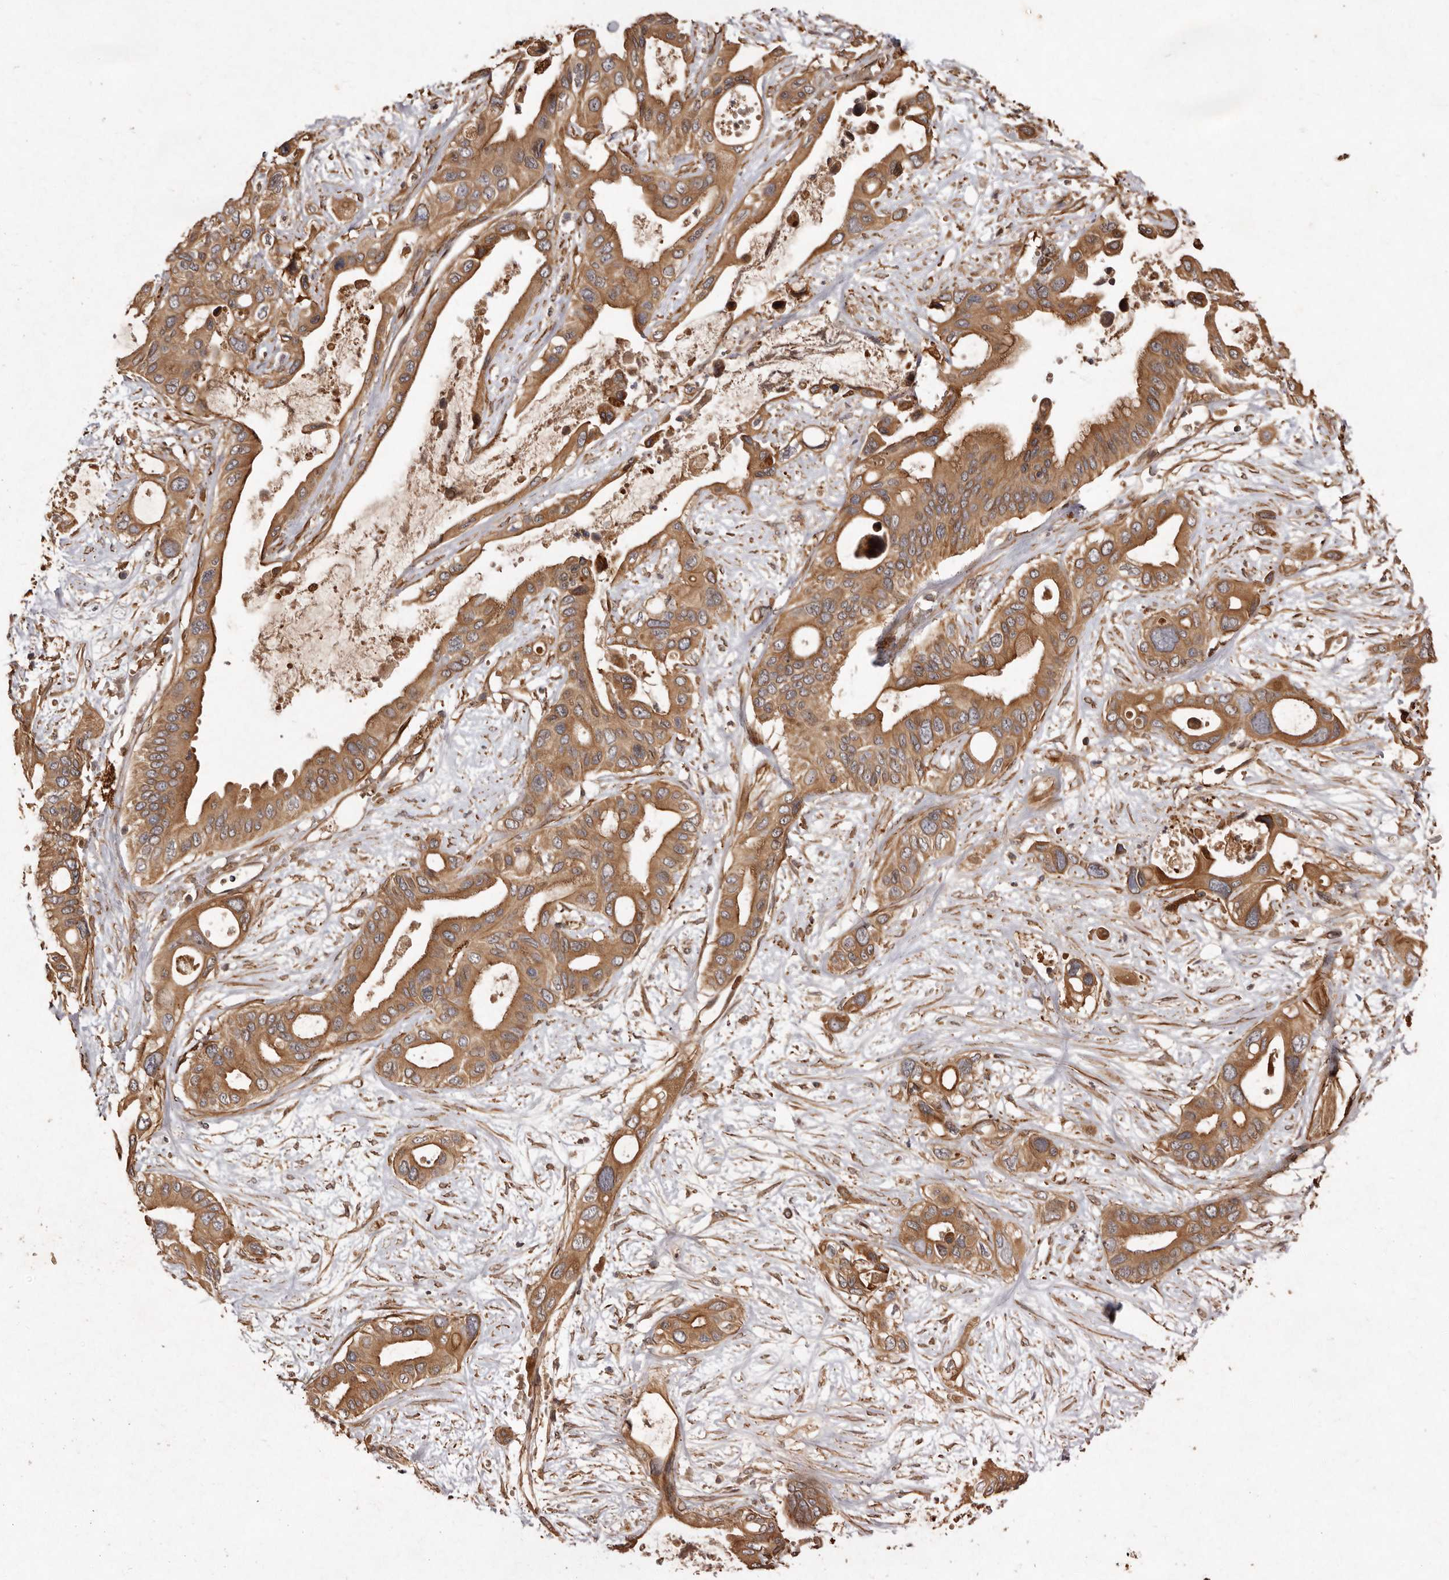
{"staining": {"intensity": "moderate", "quantity": ">75%", "location": "cytoplasmic/membranous"}, "tissue": "pancreatic cancer", "cell_type": "Tumor cells", "image_type": "cancer", "snomed": [{"axis": "morphology", "description": "Adenocarcinoma, NOS"}, {"axis": "topography", "description": "Pancreas"}], "caption": "Moderate cytoplasmic/membranous protein staining is present in about >75% of tumor cells in pancreatic cancer. The staining was performed using DAB to visualize the protein expression in brown, while the nuclei were stained in blue with hematoxylin (Magnification: 20x).", "gene": "SEMA3A", "patient": {"sex": "male", "age": 66}}